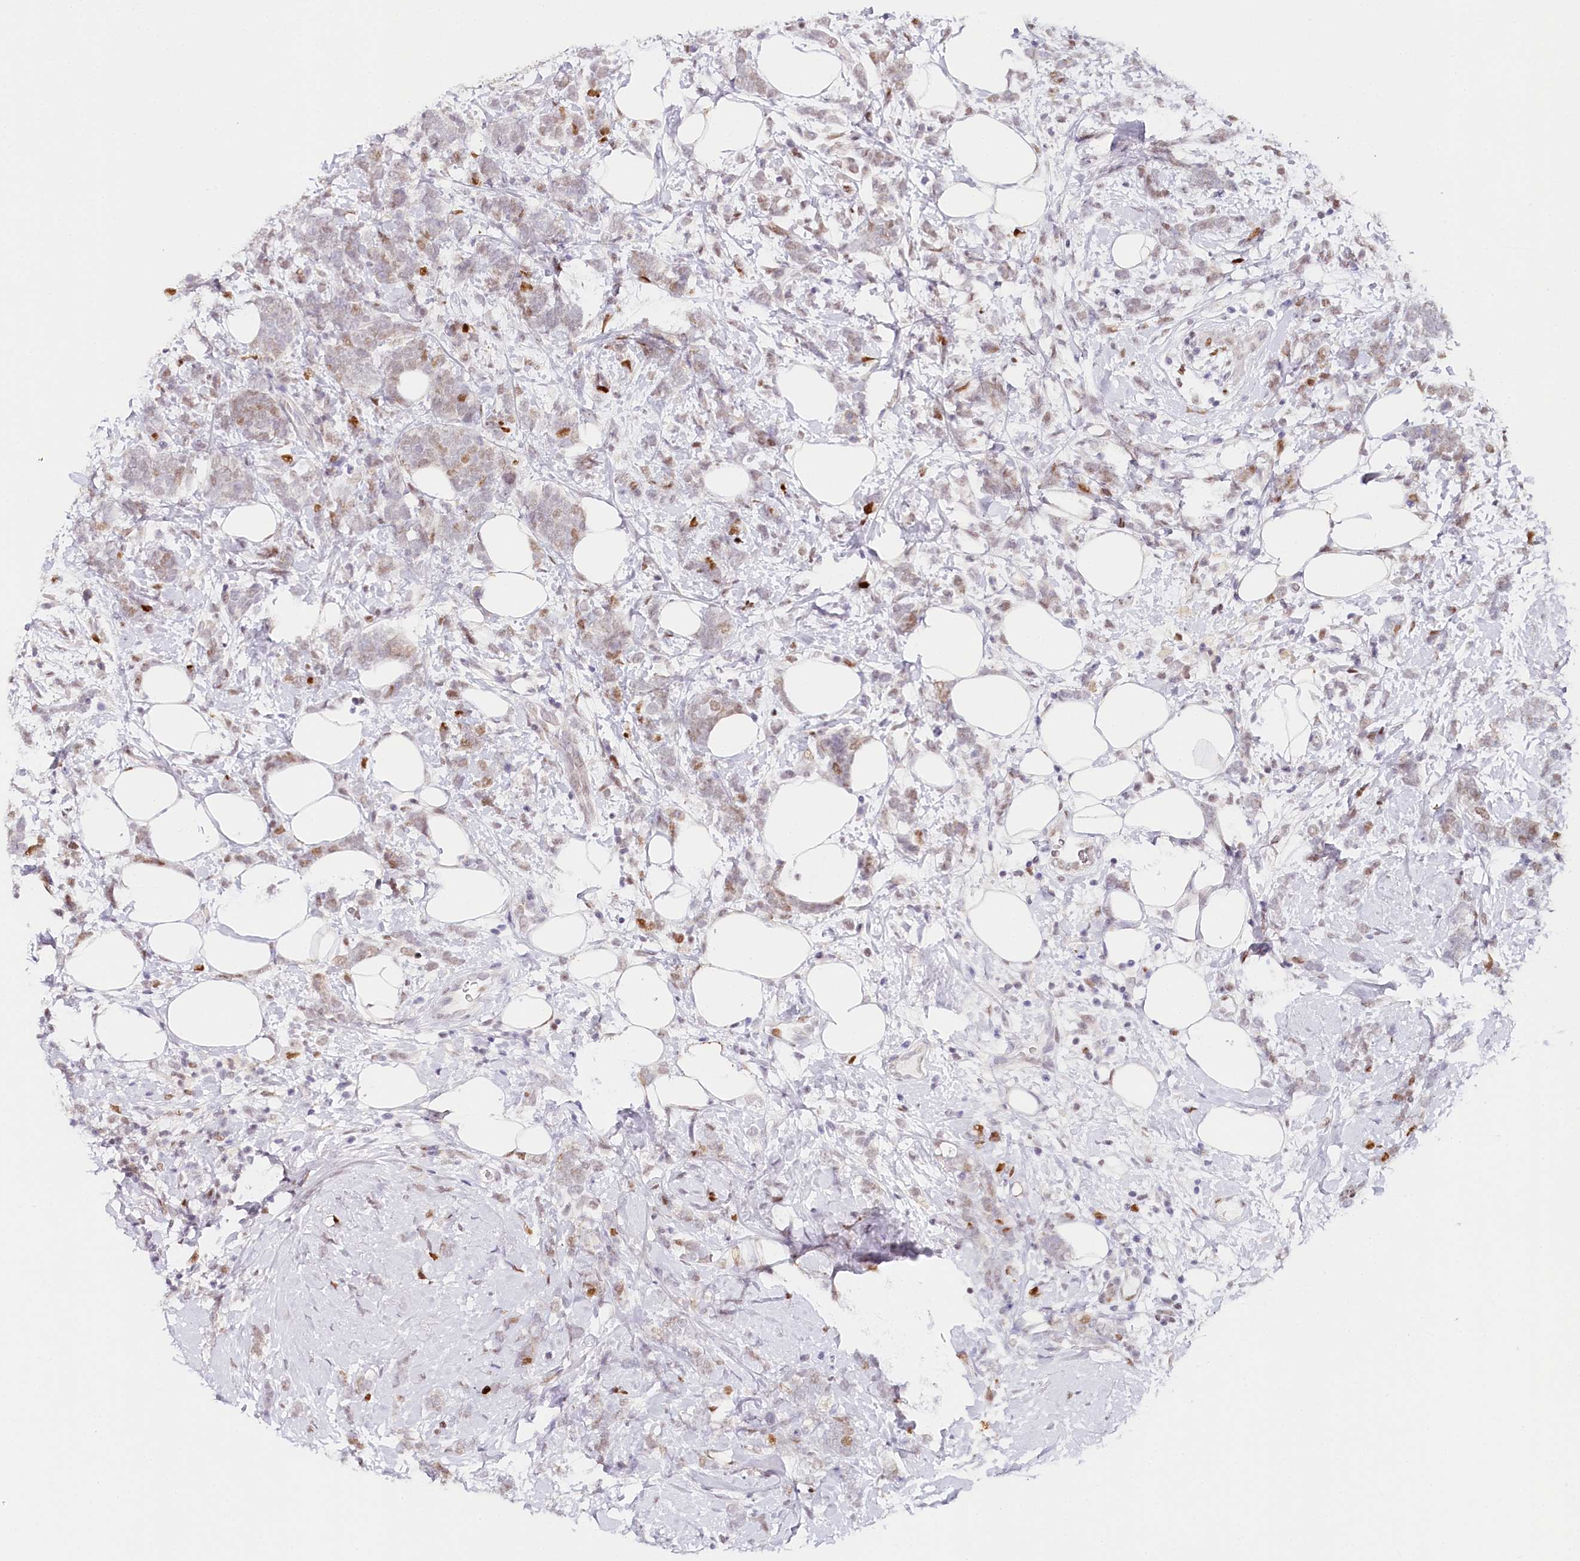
{"staining": {"intensity": "moderate", "quantity": "<25%", "location": "nuclear"}, "tissue": "breast cancer", "cell_type": "Tumor cells", "image_type": "cancer", "snomed": [{"axis": "morphology", "description": "Lobular carcinoma"}, {"axis": "topography", "description": "Breast"}], "caption": "Immunohistochemical staining of breast cancer exhibits low levels of moderate nuclear positivity in about <25% of tumor cells.", "gene": "TP53", "patient": {"sex": "female", "age": 58}}